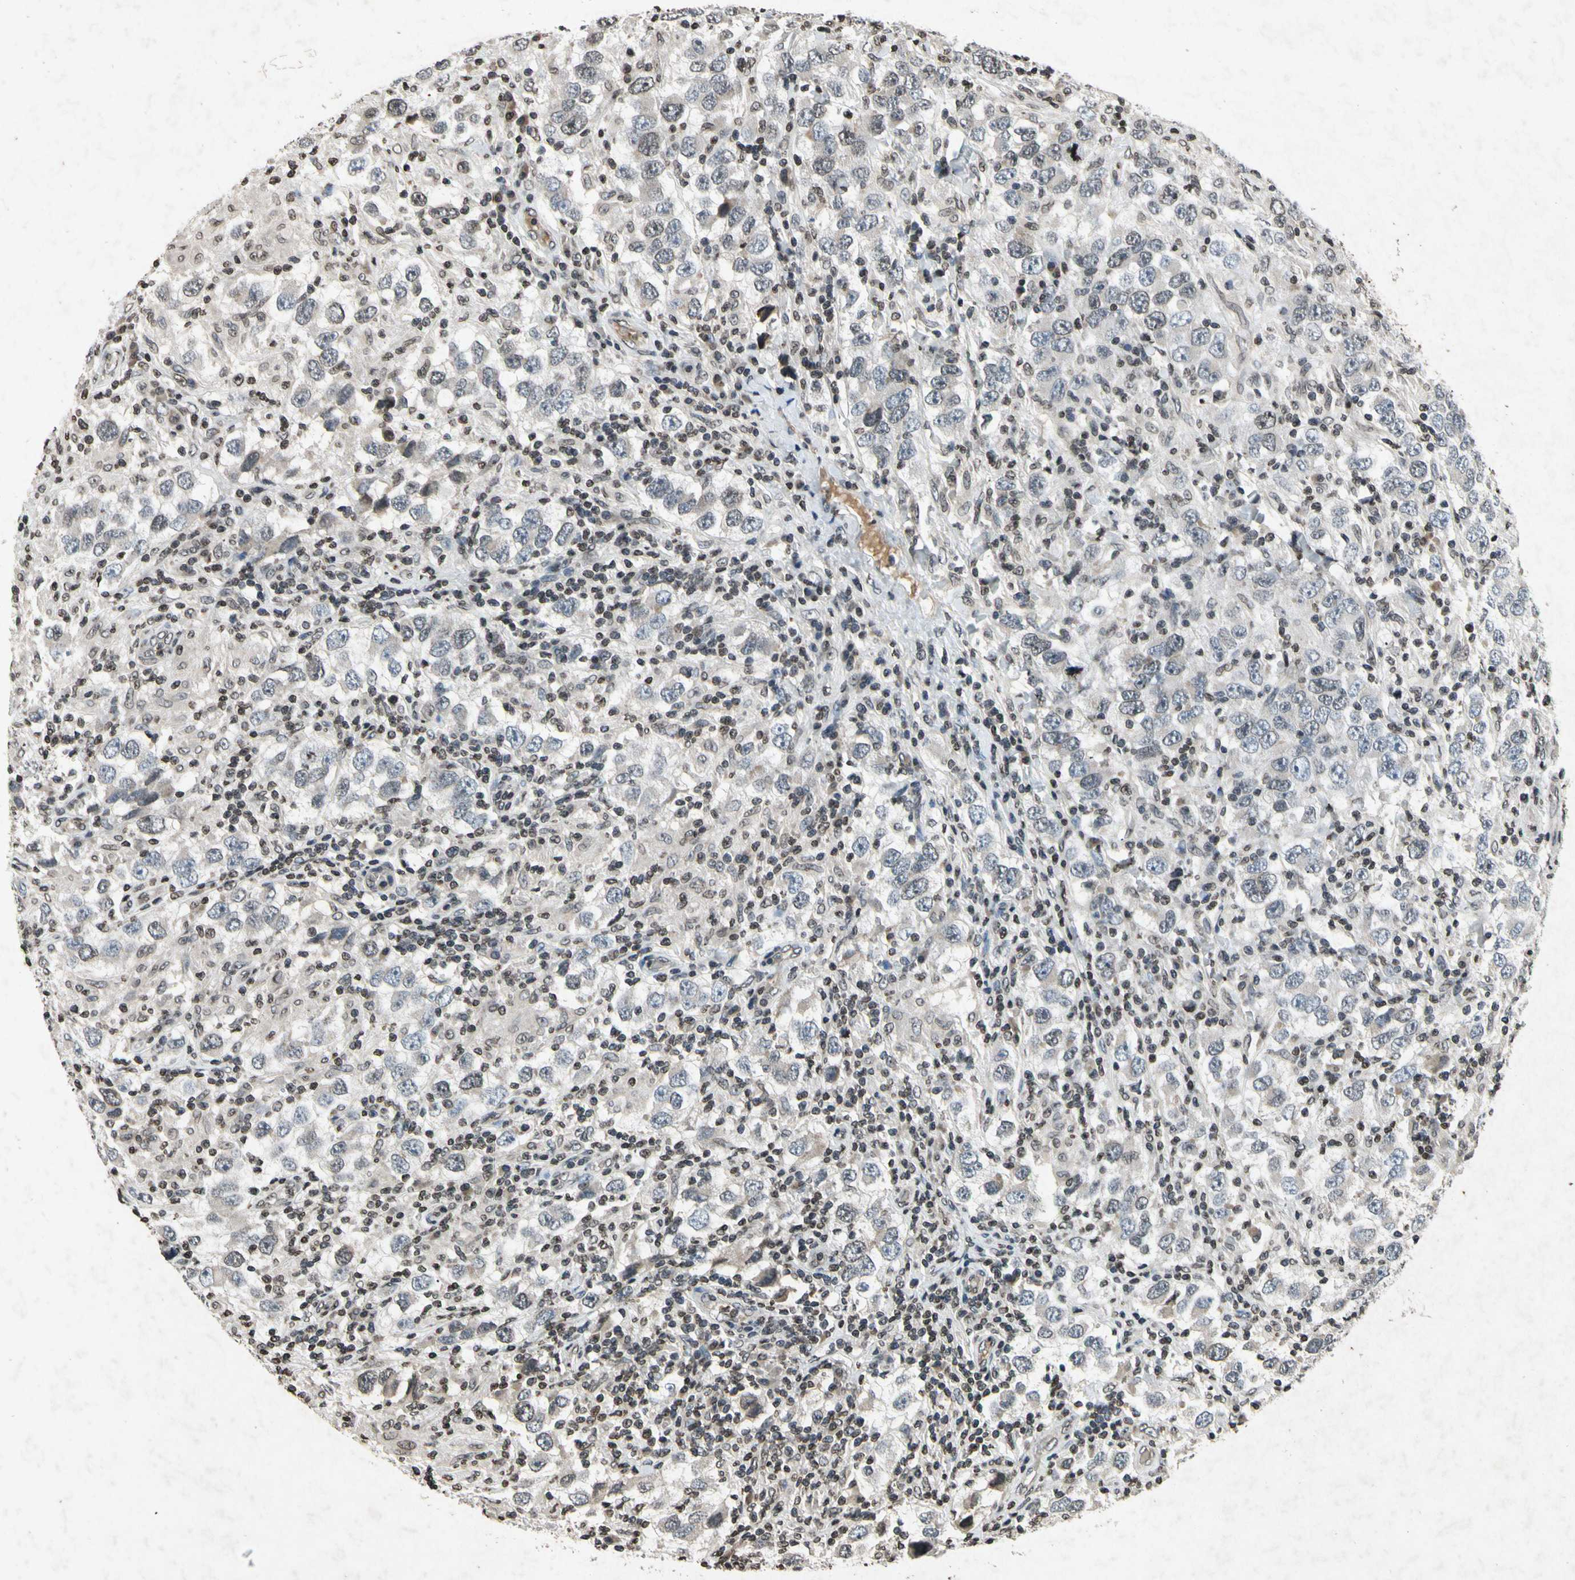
{"staining": {"intensity": "negative", "quantity": "none", "location": "none"}, "tissue": "testis cancer", "cell_type": "Tumor cells", "image_type": "cancer", "snomed": [{"axis": "morphology", "description": "Carcinoma, Embryonal, NOS"}, {"axis": "topography", "description": "Testis"}], "caption": "An immunohistochemistry (IHC) micrograph of testis embryonal carcinoma is shown. There is no staining in tumor cells of testis embryonal carcinoma.", "gene": "HOXB3", "patient": {"sex": "male", "age": 21}}